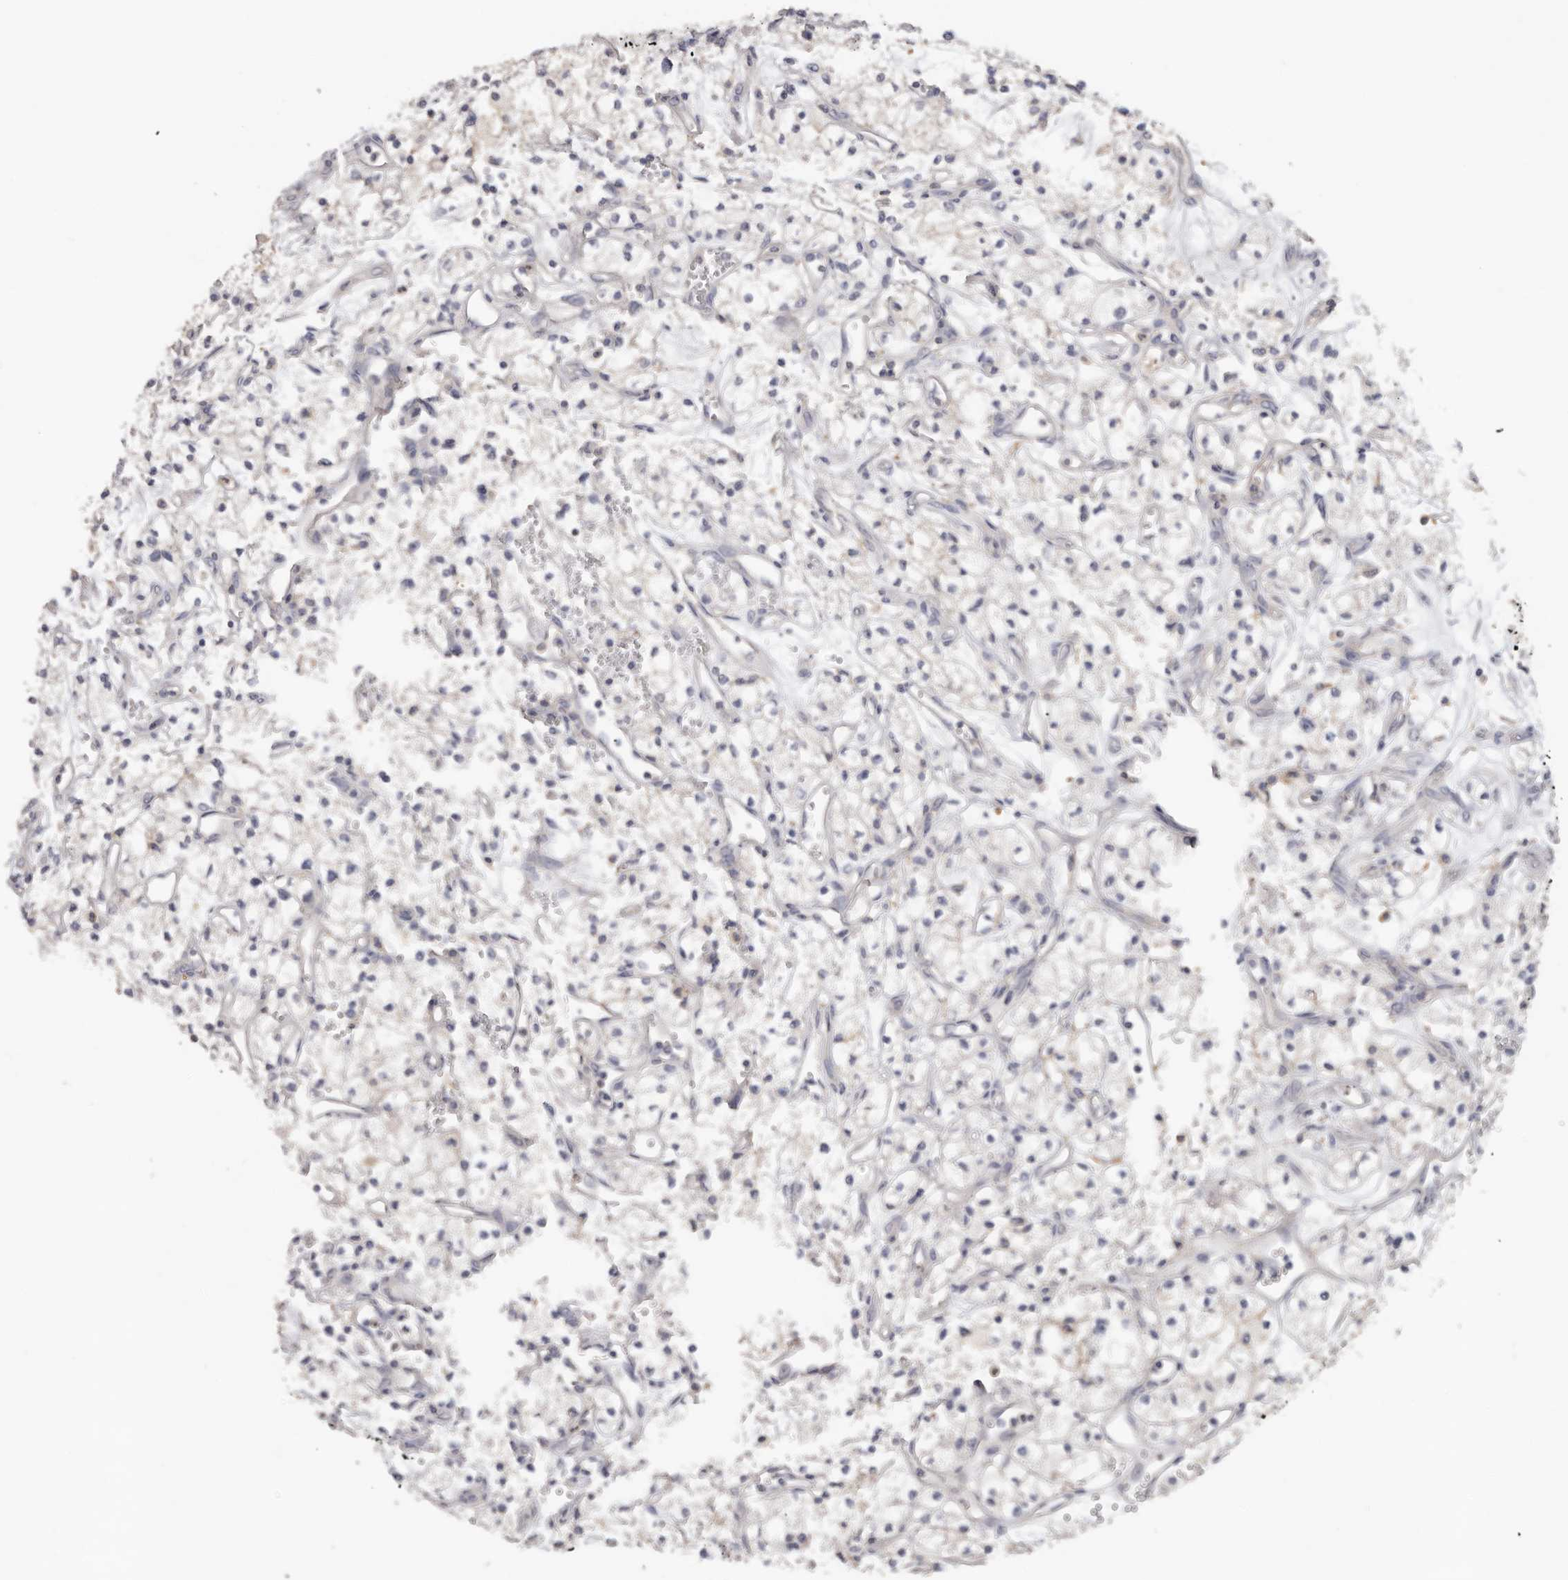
{"staining": {"intensity": "negative", "quantity": "none", "location": "none"}, "tissue": "renal cancer", "cell_type": "Tumor cells", "image_type": "cancer", "snomed": [{"axis": "morphology", "description": "Adenocarcinoma, NOS"}, {"axis": "topography", "description": "Kidney"}], "caption": "DAB (3,3'-diaminobenzidine) immunohistochemical staining of renal cancer demonstrates no significant expression in tumor cells.", "gene": "WDTC1", "patient": {"sex": "male", "age": 59}}